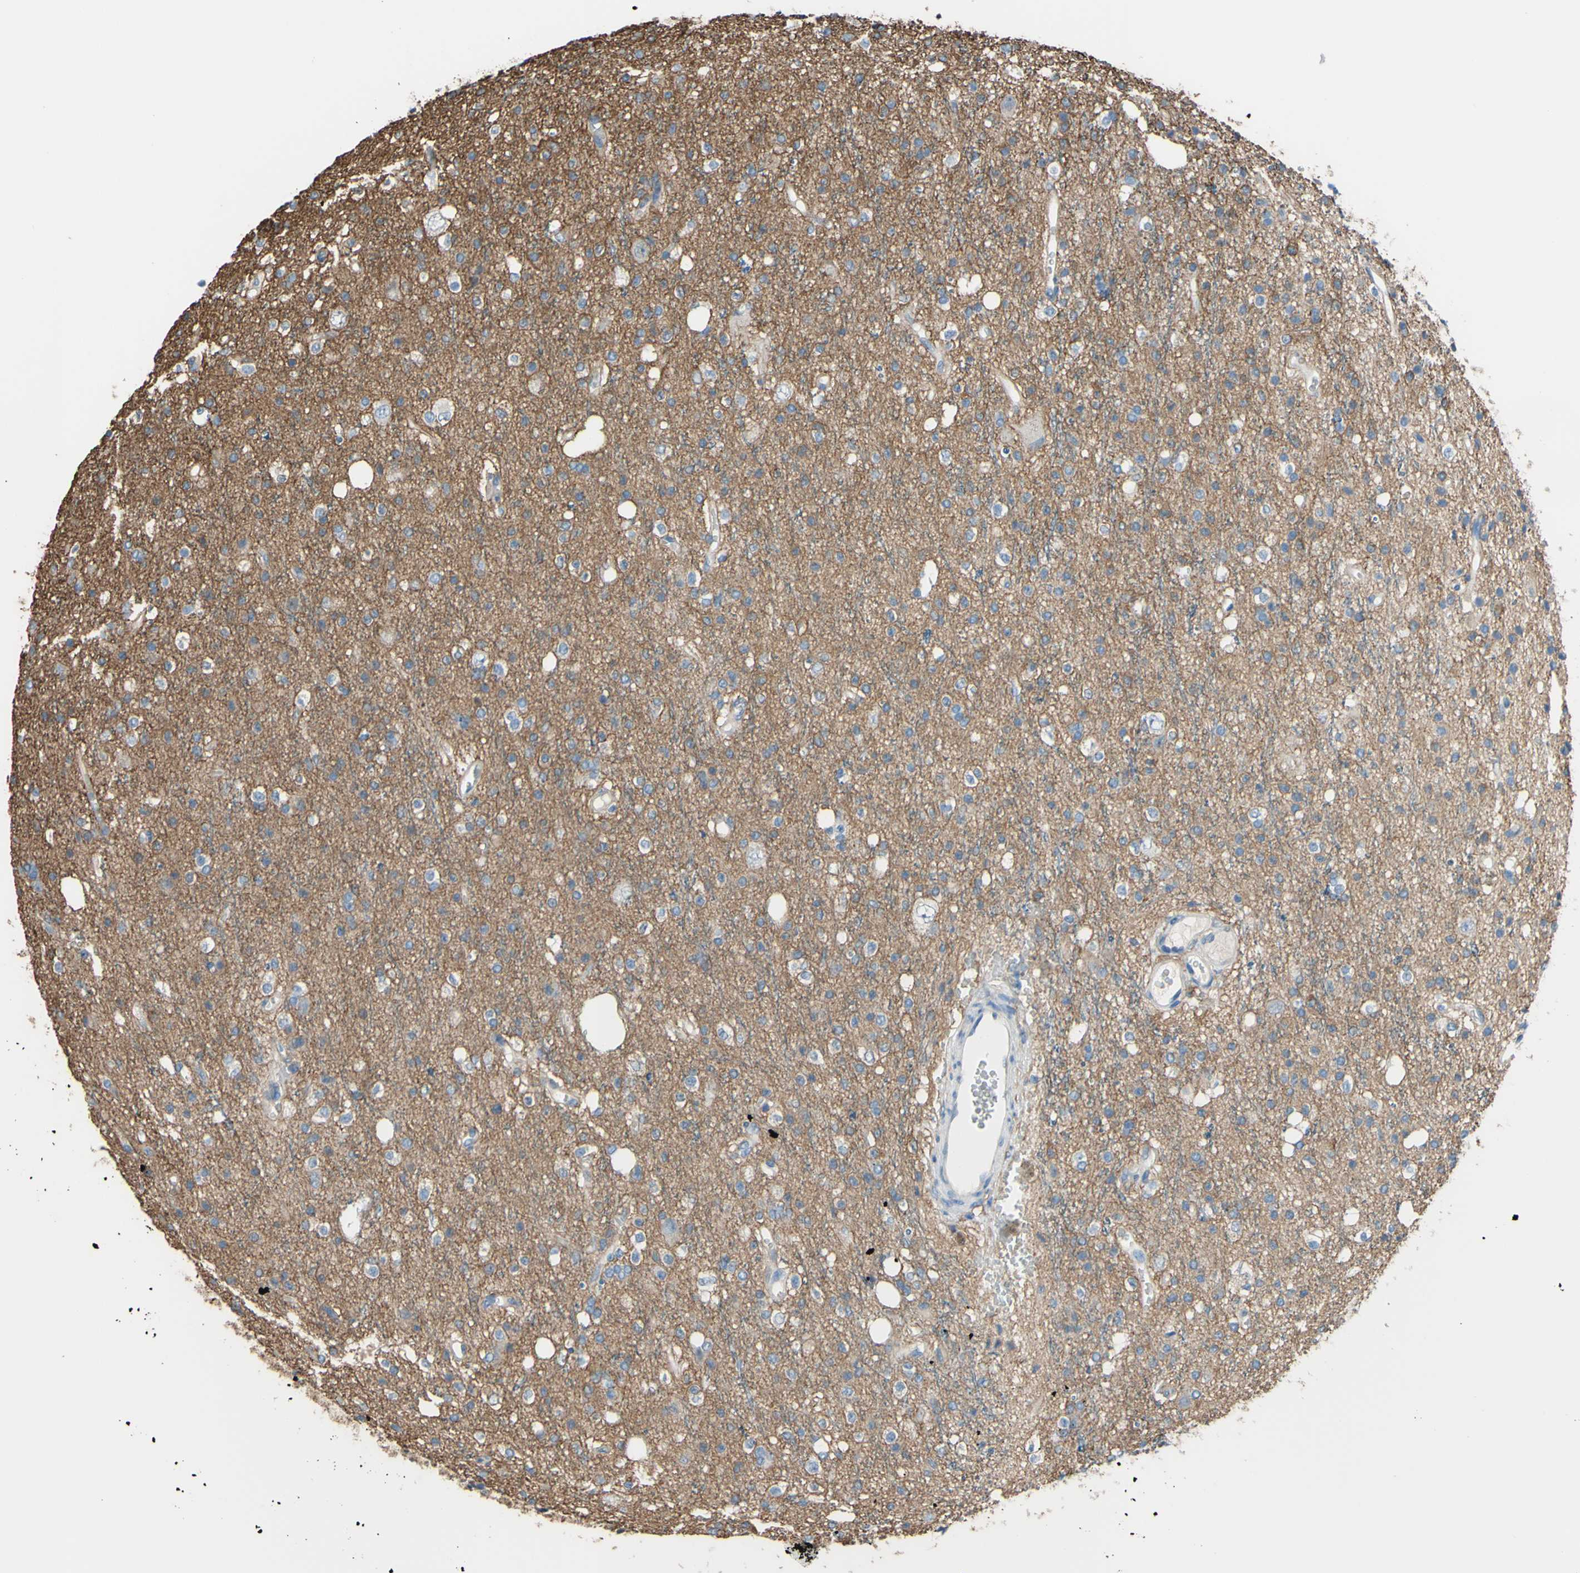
{"staining": {"intensity": "negative", "quantity": "none", "location": "none"}, "tissue": "glioma", "cell_type": "Tumor cells", "image_type": "cancer", "snomed": [{"axis": "morphology", "description": "Glioma, malignant, High grade"}, {"axis": "topography", "description": "Brain"}], "caption": "IHC micrograph of neoplastic tissue: malignant glioma (high-grade) stained with DAB (3,3'-diaminobenzidine) exhibits no significant protein positivity in tumor cells.", "gene": "ADD1", "patient": {"sex": "male", "age": 47}}